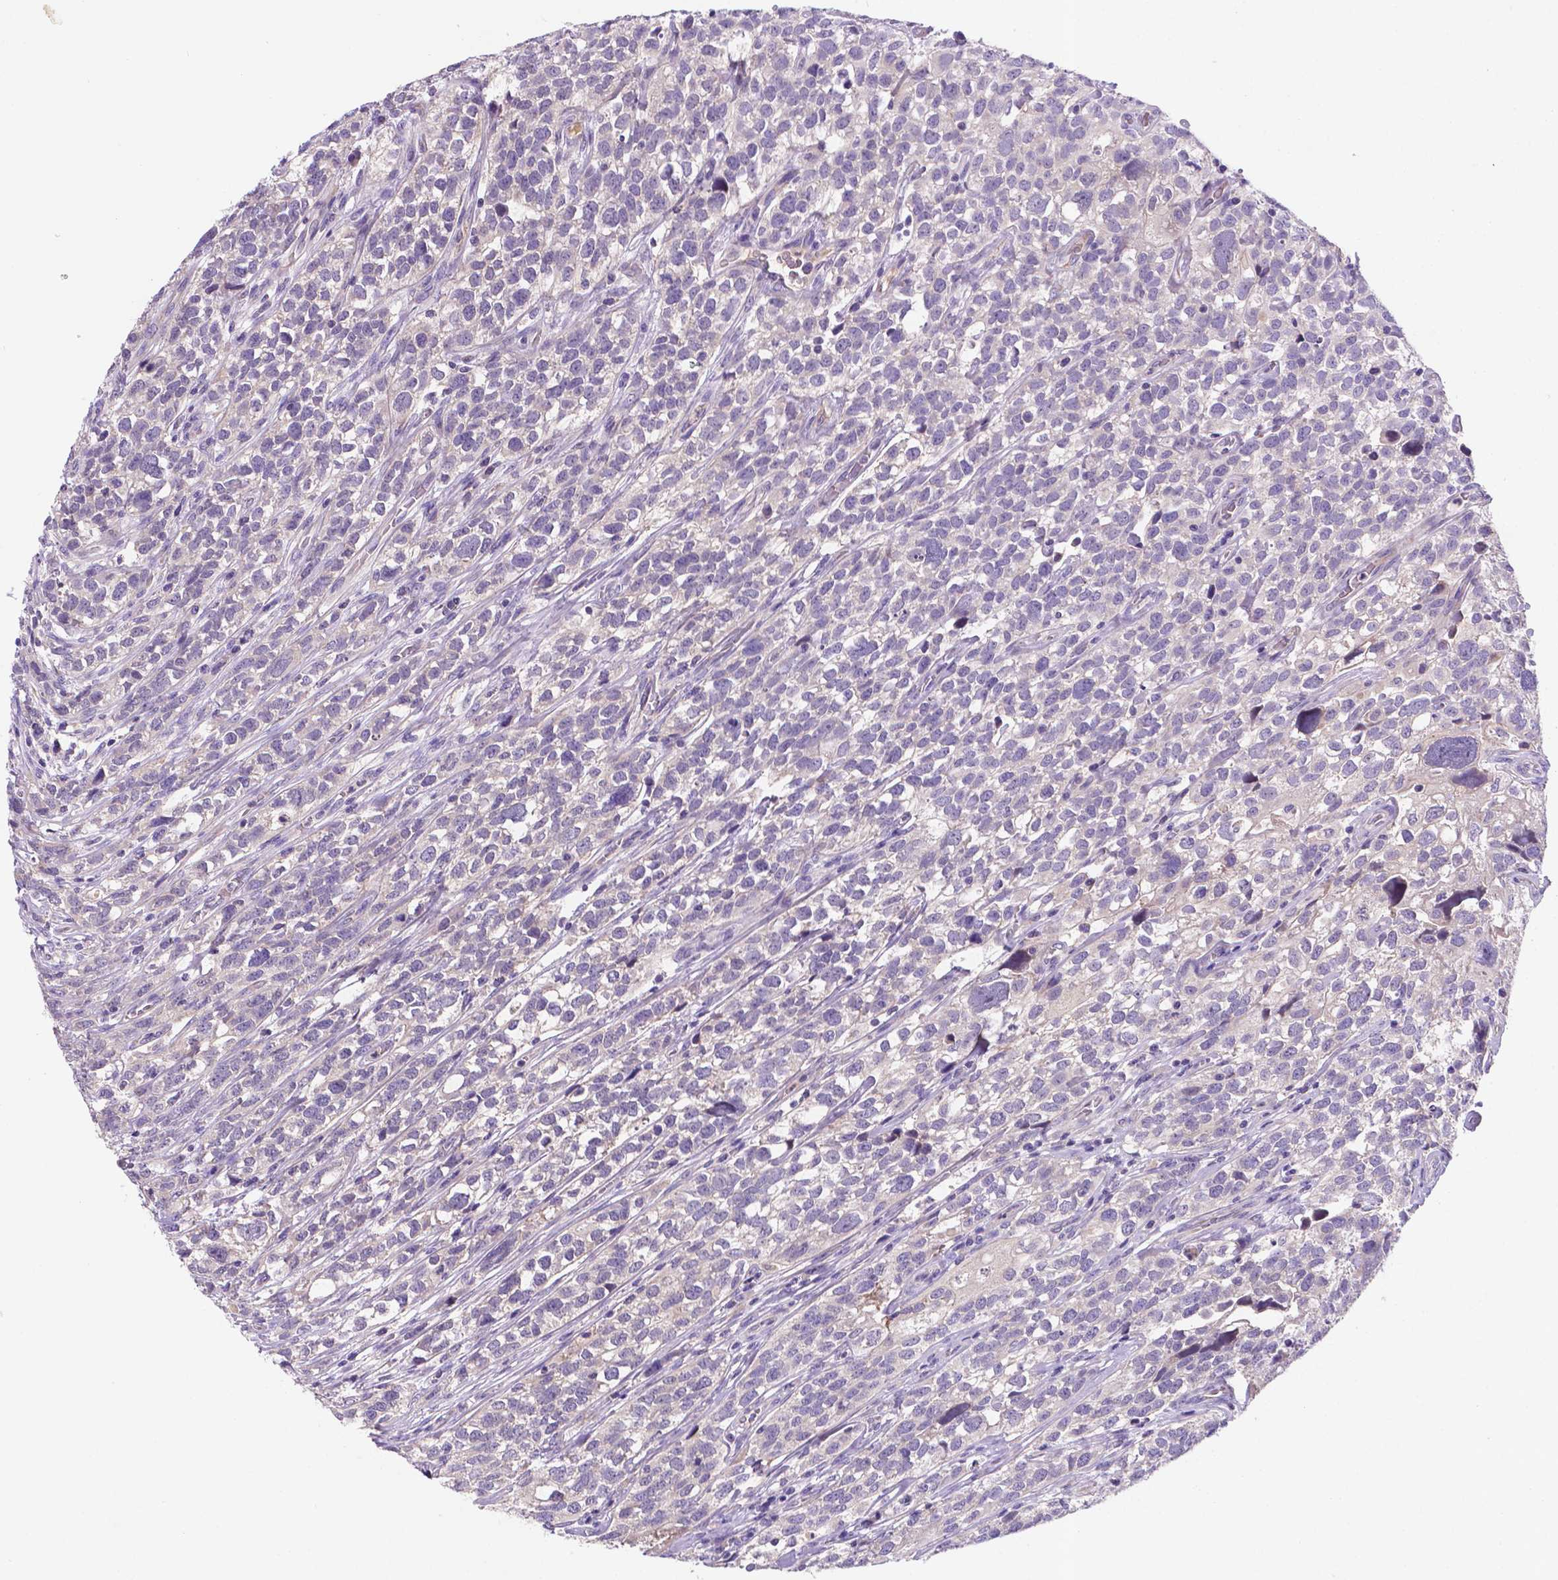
{"staining": {"intensity": "negative", "quantity": "none", "location": "none"}, "tissue": "urothelial cancer", "cell_type": "Tumor cells", "image_type": "cancer", "snomed": [{"axis": "morphology", "description": "Urothelial carcinoma, High grade"}, {"axis": "topography", "description": "Urinary bladder"}], "caption": "Image shows no protein expression in tumor cells of high-grade urothelial carcinoma tissue. The staining was performed using DAB (3,3'-diaminobenzidine) to visualize the protein expression in brown, while the nuclei were stained in blue with hematoxylin (Magnification: 20x).", "gene": "TM4SF20", "patient": {"sex": "female", "age": 58}}